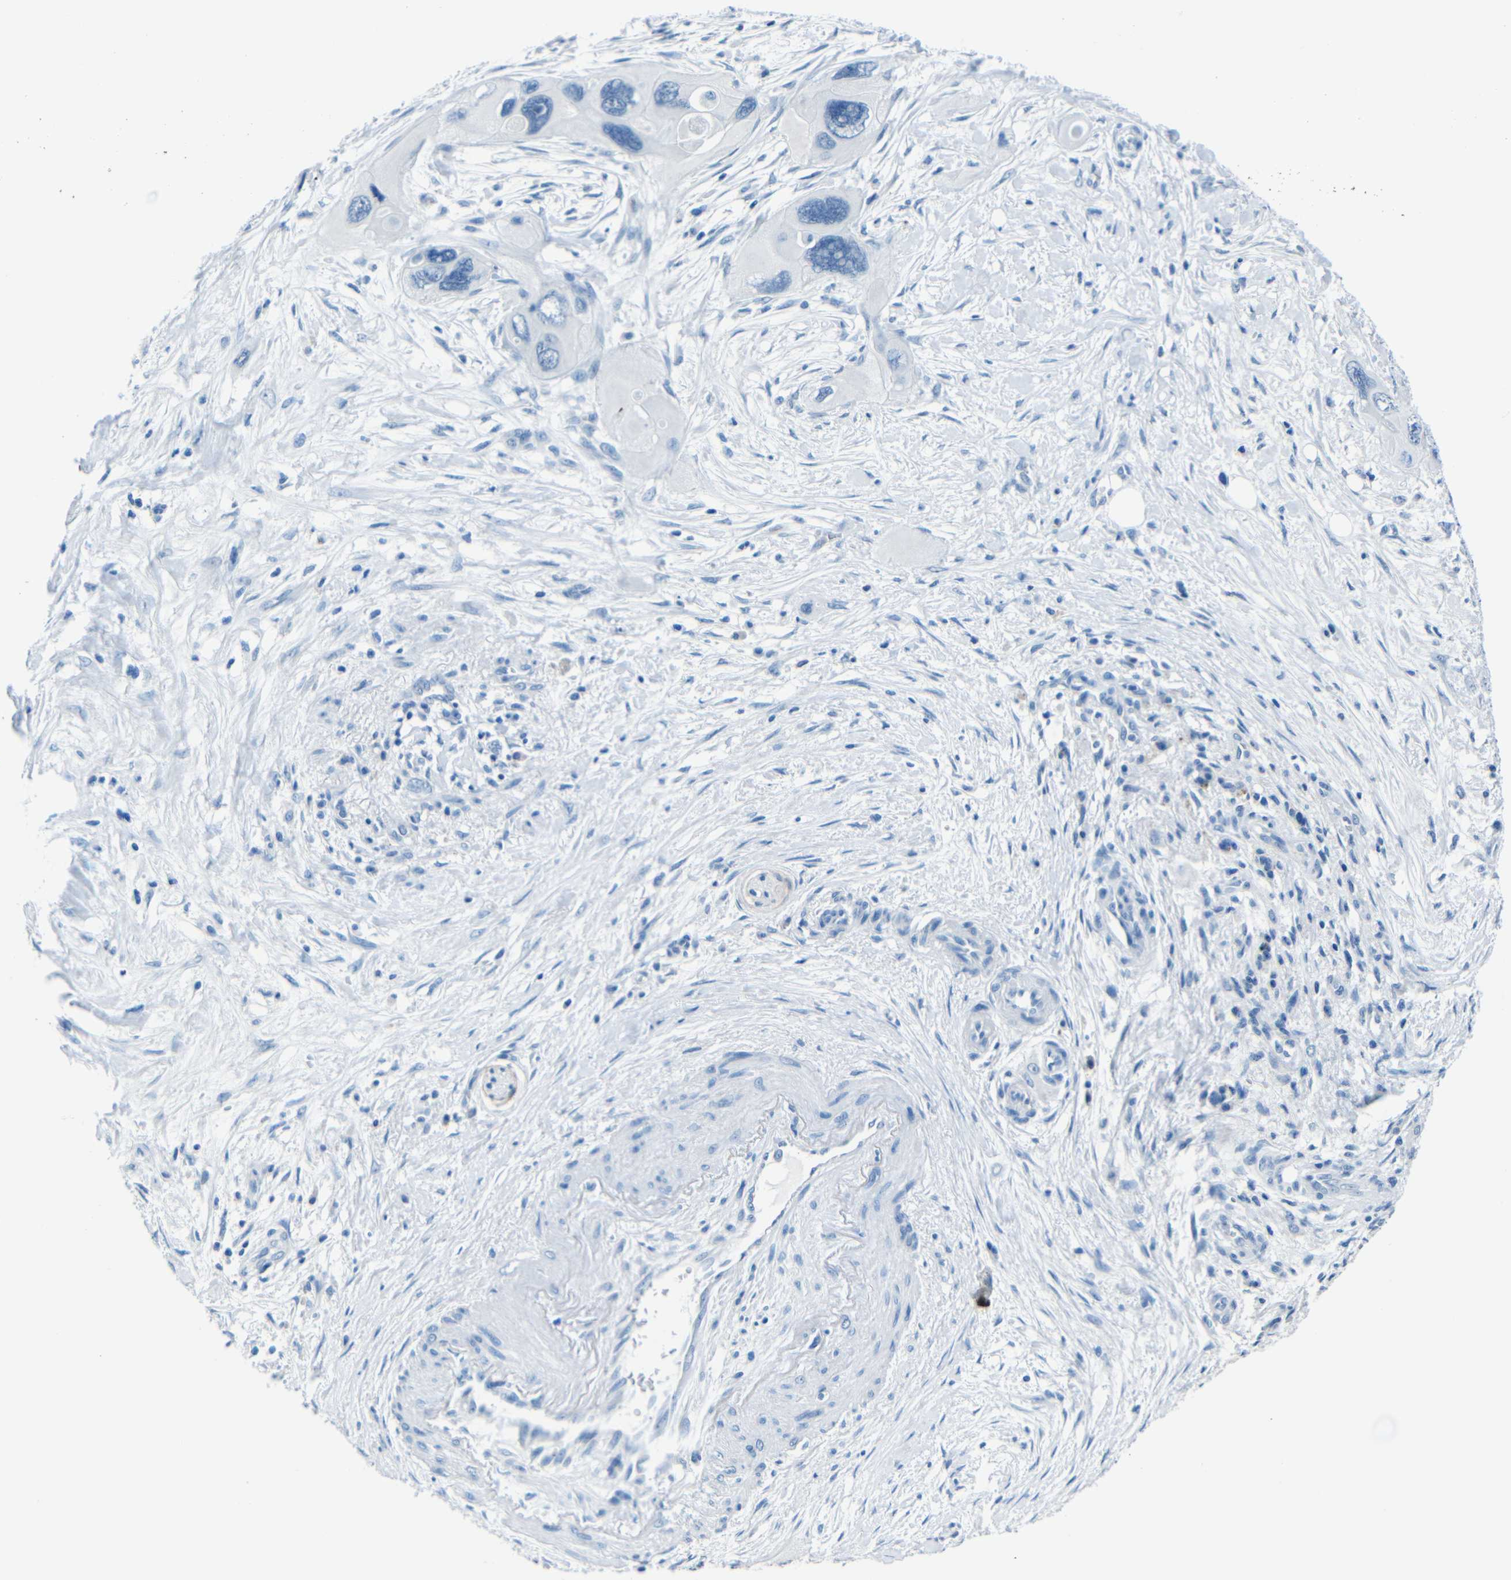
{"staining": {"intensity": "negative", "quantity": "none", "location": "none"}, "tissue": "pancreatic cancer", "cell_type": "Tumor cells", "image_type": "cancer", "snomed": [{"axis": "morphology", "description": "Adenocarcinoma, NOS"}, {"axis": "topography", "description": "Pancreas"}], "caption": "Immunohistochemical staining of human pancreatic cancer reveals no significant staining in tumor cells.", "gene": "FBN2", "patient": {"sex": "male", "age": 73}}